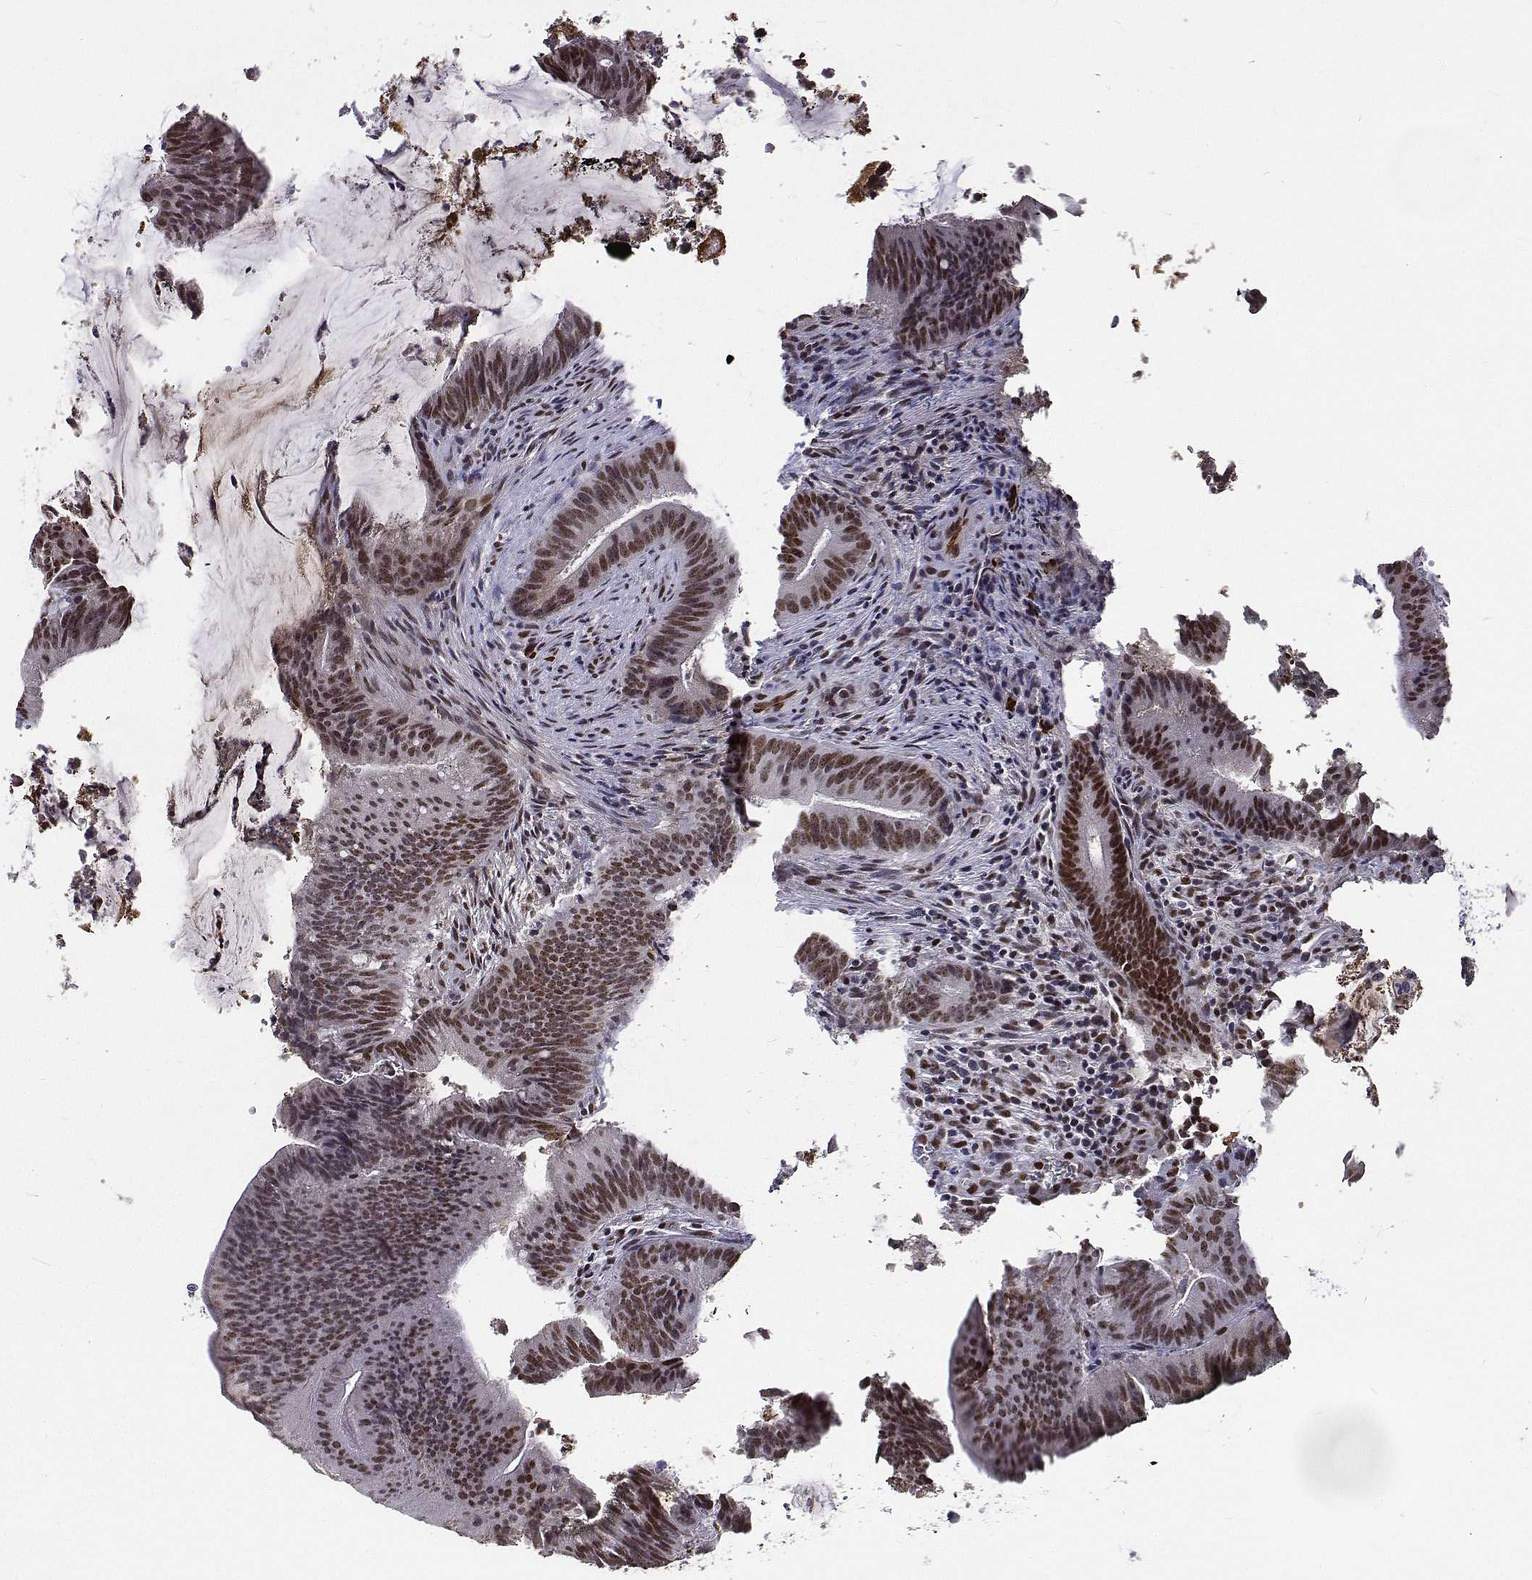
{"staining": {"intensity": "moderate", "quantity": ">75%", "location": "nuclear"}, "tissue": "colorectal cancer", "cell_type": "Tumor cells", "image_type": "cancer", "snomed": [{"axis": "morphology", "description": "Adenocarcinoma, NOS"}, {"axis": "topography", "description": "Colon"}], "caption": "Adenocarcinoma (colorectal) was stained to show a protein in brown. There is medium levels of moderate nuclear staining in about >75% of tumor cells. The staining is performed using DAB brown chromogen to label protein expression. The nuclei are counter-stained blue using hematoxylin.", "gene": "ATRX", "patient": {"sex": "female", "age": 43}}